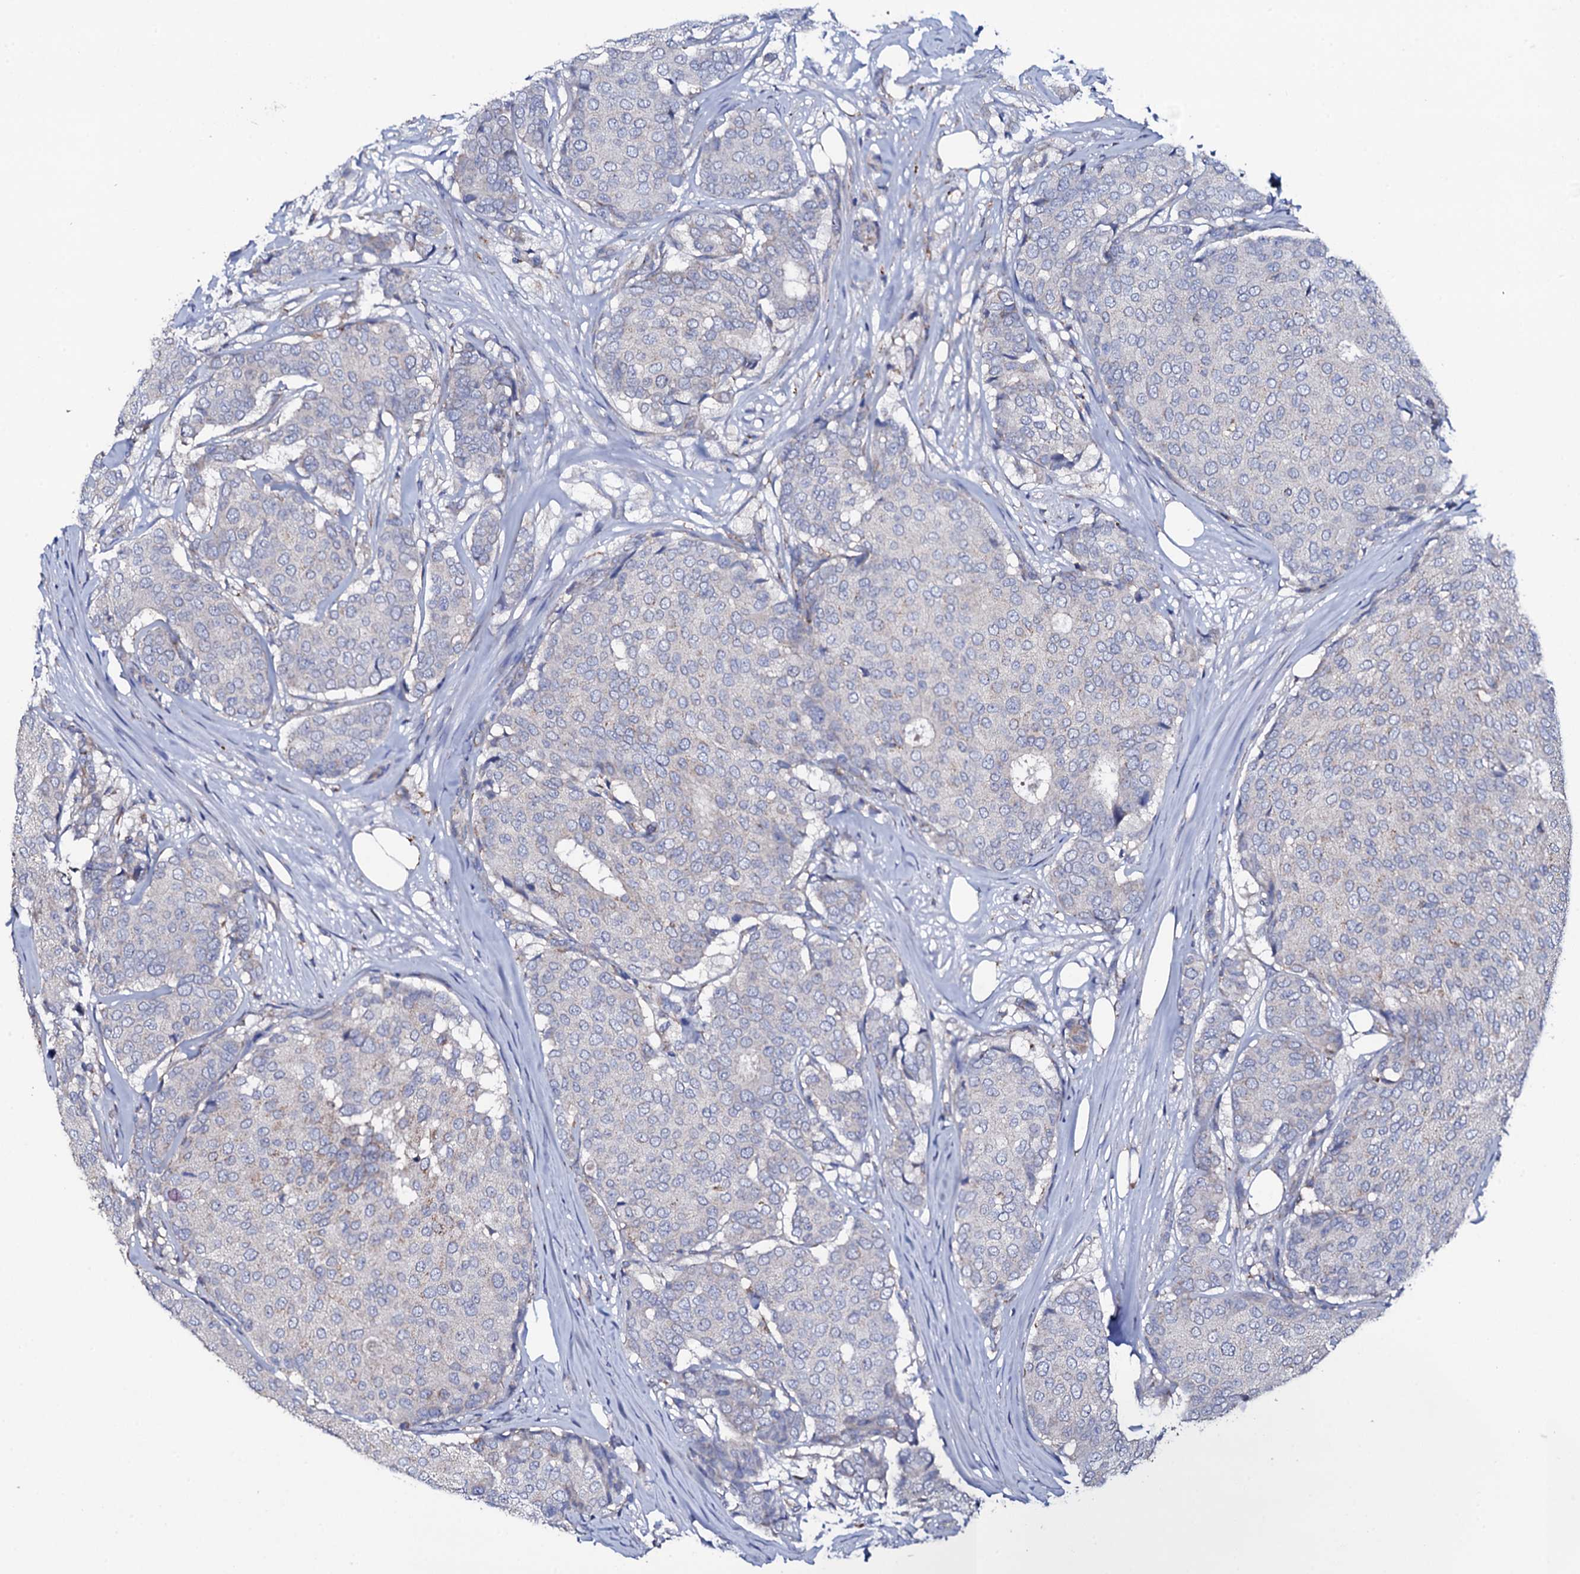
{"staining": {"intensity": "negative", "quantity": "none", "location": "none"}, "tissue": "breast cancer", "cell_type": "Tumor cells", "image_type": "cancer", "snomed": [{"axis": "morphology", "description": "Duct carcinoma"}, {"axis": "topography", "description": "Breast"}], "caption": "This is a photomicrograph of IHC staining of breast cancer, which shows no positivity in tumor cells. (DAB IHC visualized using brightfield microscopy, high magnification).", "gene": "TCAF2", "patient": {"sex": "female", "age": 75}}